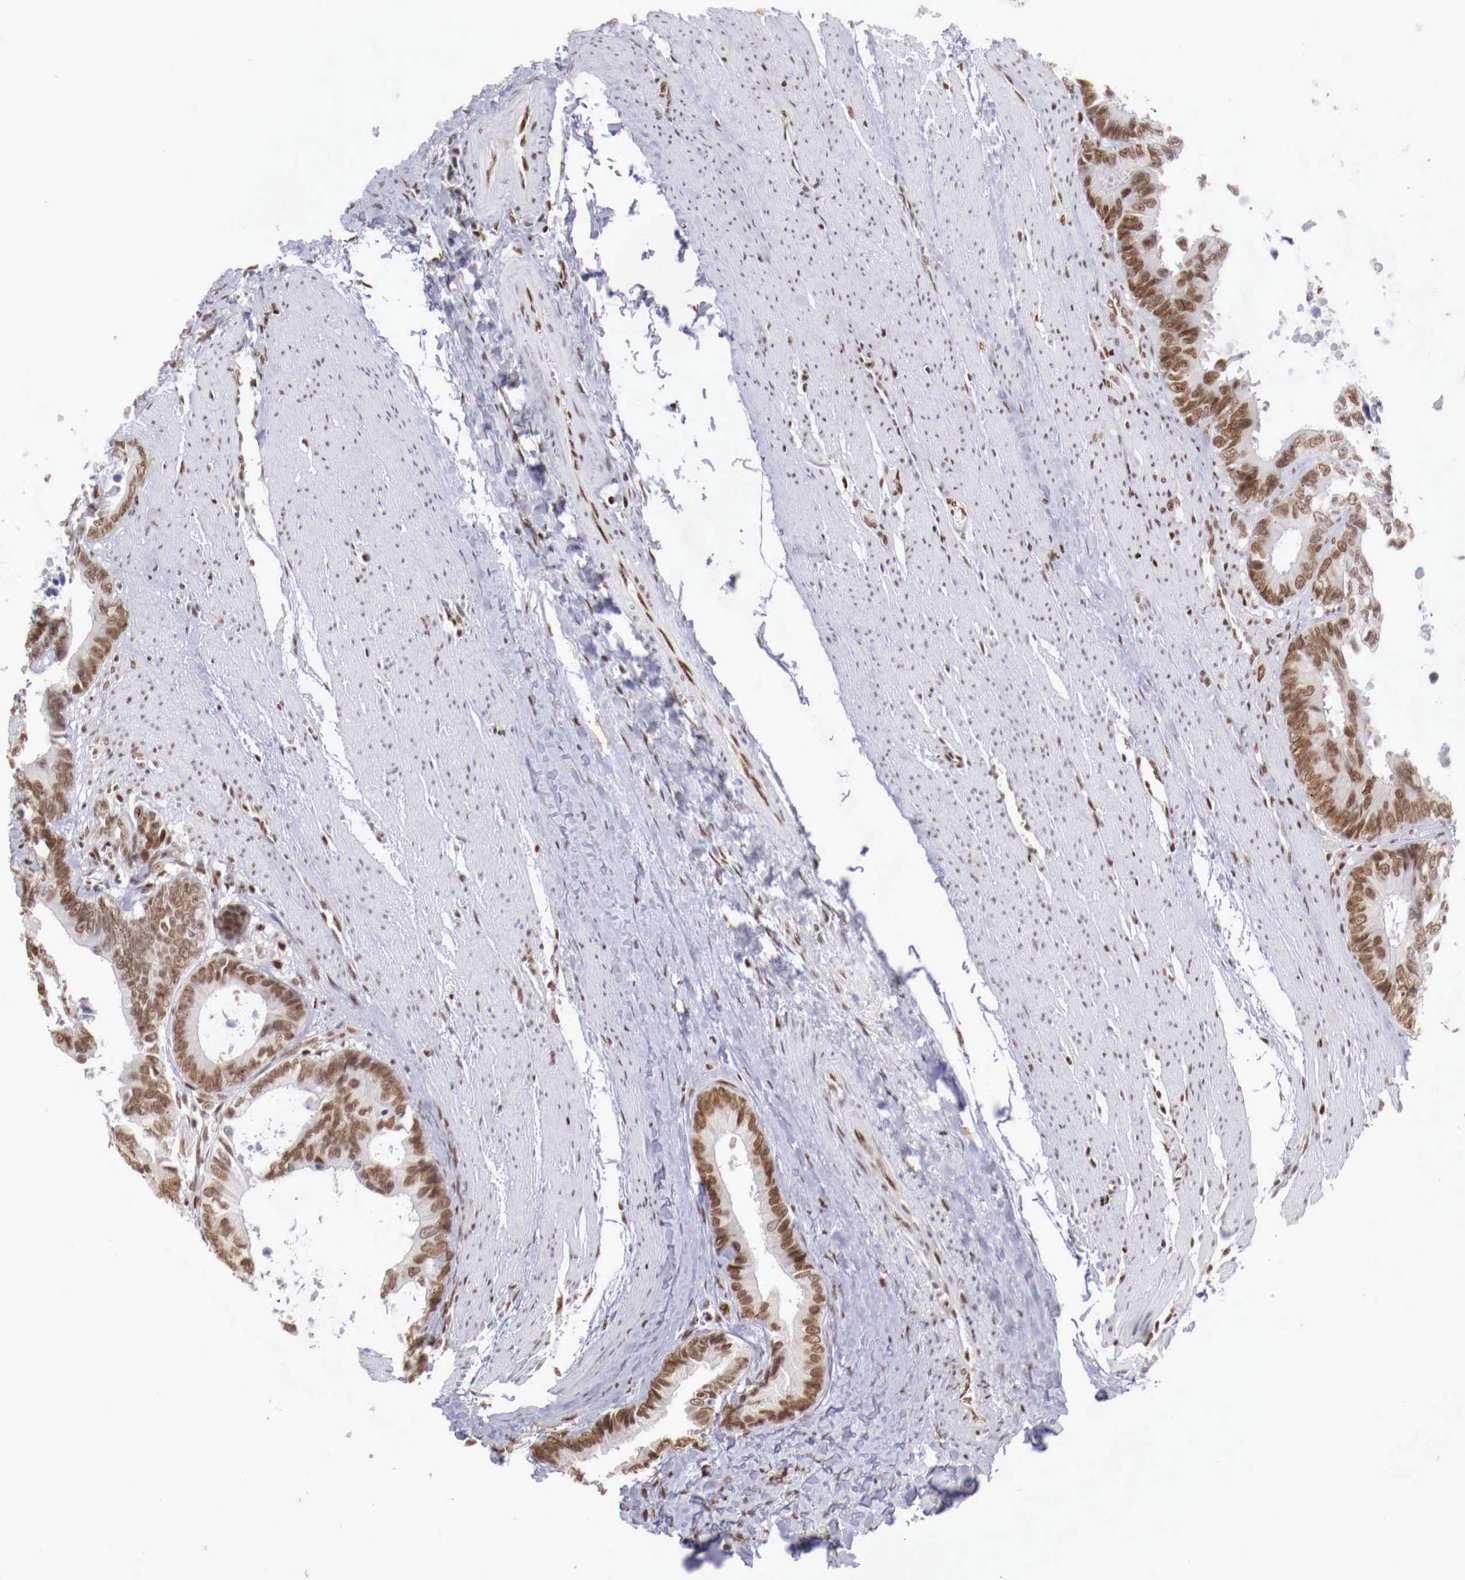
{"staining": {"intensity": "moderate", "quantity": ">75%", "location": "nuclear"}, "tissue": "colorectal cancer", "cell_type": "Tumor cells", "image_type": "cancer", "snomed": [{"axis": "morphology", "description": "Adenocarcinoma, NOS"}, {"axis": "topography", "description": "Rectum"}], "caption": "Moderate nuclear expression is present in about >75% of tumor cells in colorectal cancer.", "gene": "MAX", "patient": {"sex": "female", "age": 98}}